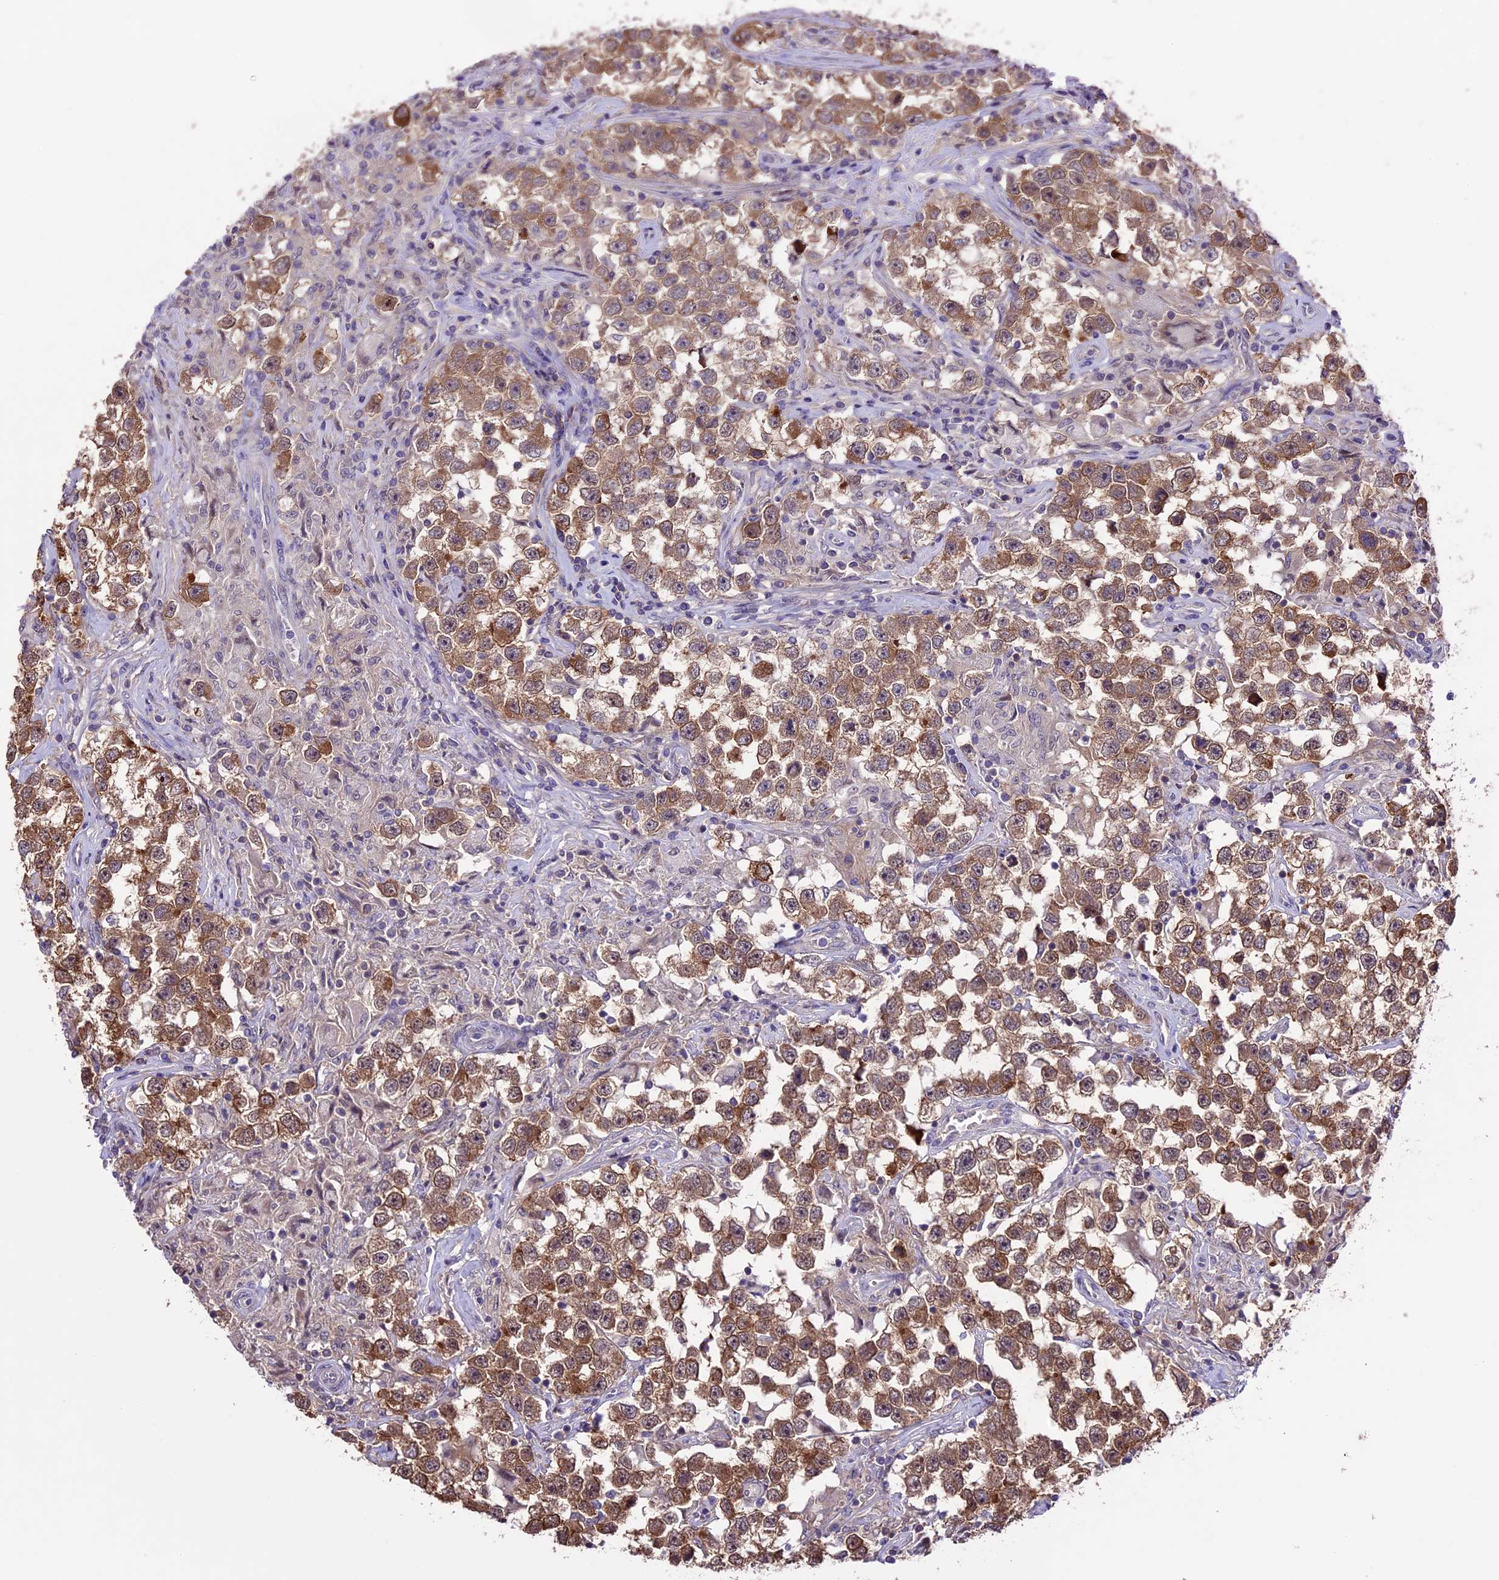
{"staining": {"intensity": "moderate", "quantity": ">75%", "location": "cytoplasmic/membranous"}, "tissue": "testis cancer", "cell_type": "Tumor cells", "image_type": "cancer", "snomed": [{"axis": "morphology", "description": "Seminoma, NOS"}, {"axis": "topography", "description": "Testis"}], "caption": "Immunohistochemical staining of testis cancer reveals medium levels of moderate cytoplasmic/membranous positivity in approximately >75% of tumor cells.", "gene": "XKR7", "patient": {"sex": "male", "age": 46}}